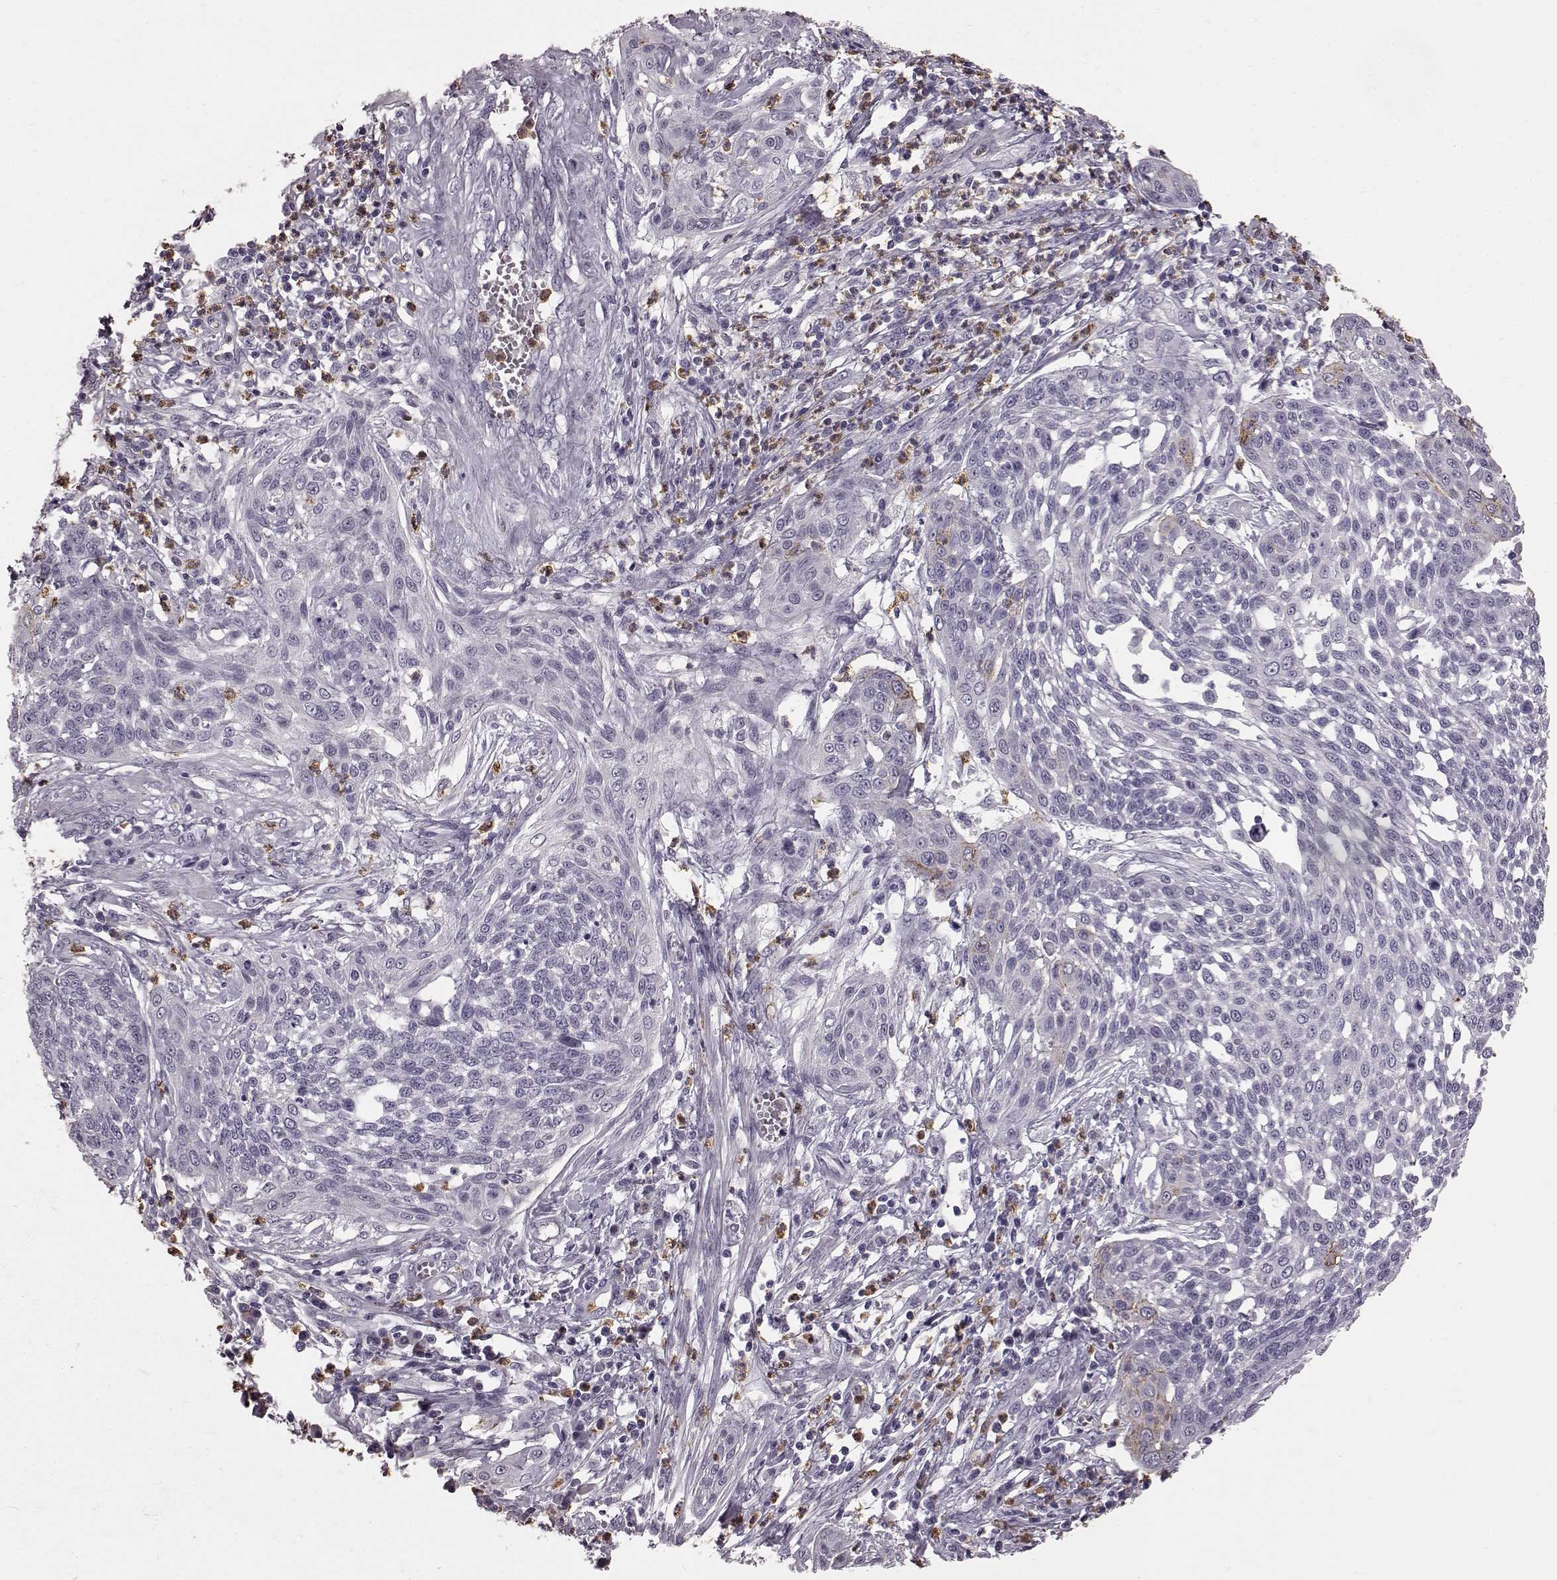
{"staining": {"intensity": "negative", "quantity": "none", "location": "none"}, "tissue": "cervical cancer", "cell_type": "Tumor cells", "image_type": "cancer", "snomed": [{"axis": "morphology", "description": "Squamous cell carcinoma, NOS"}, {"axis": "topography", "description": "Cervix"}], "caption": "This is an immunohistochemistry micrograph of human squamous cell carcinoma (cervical). There is no positivity in tumor cells.", "gene": "FUT4", "patient": {"sex": "female", "age": 34}}